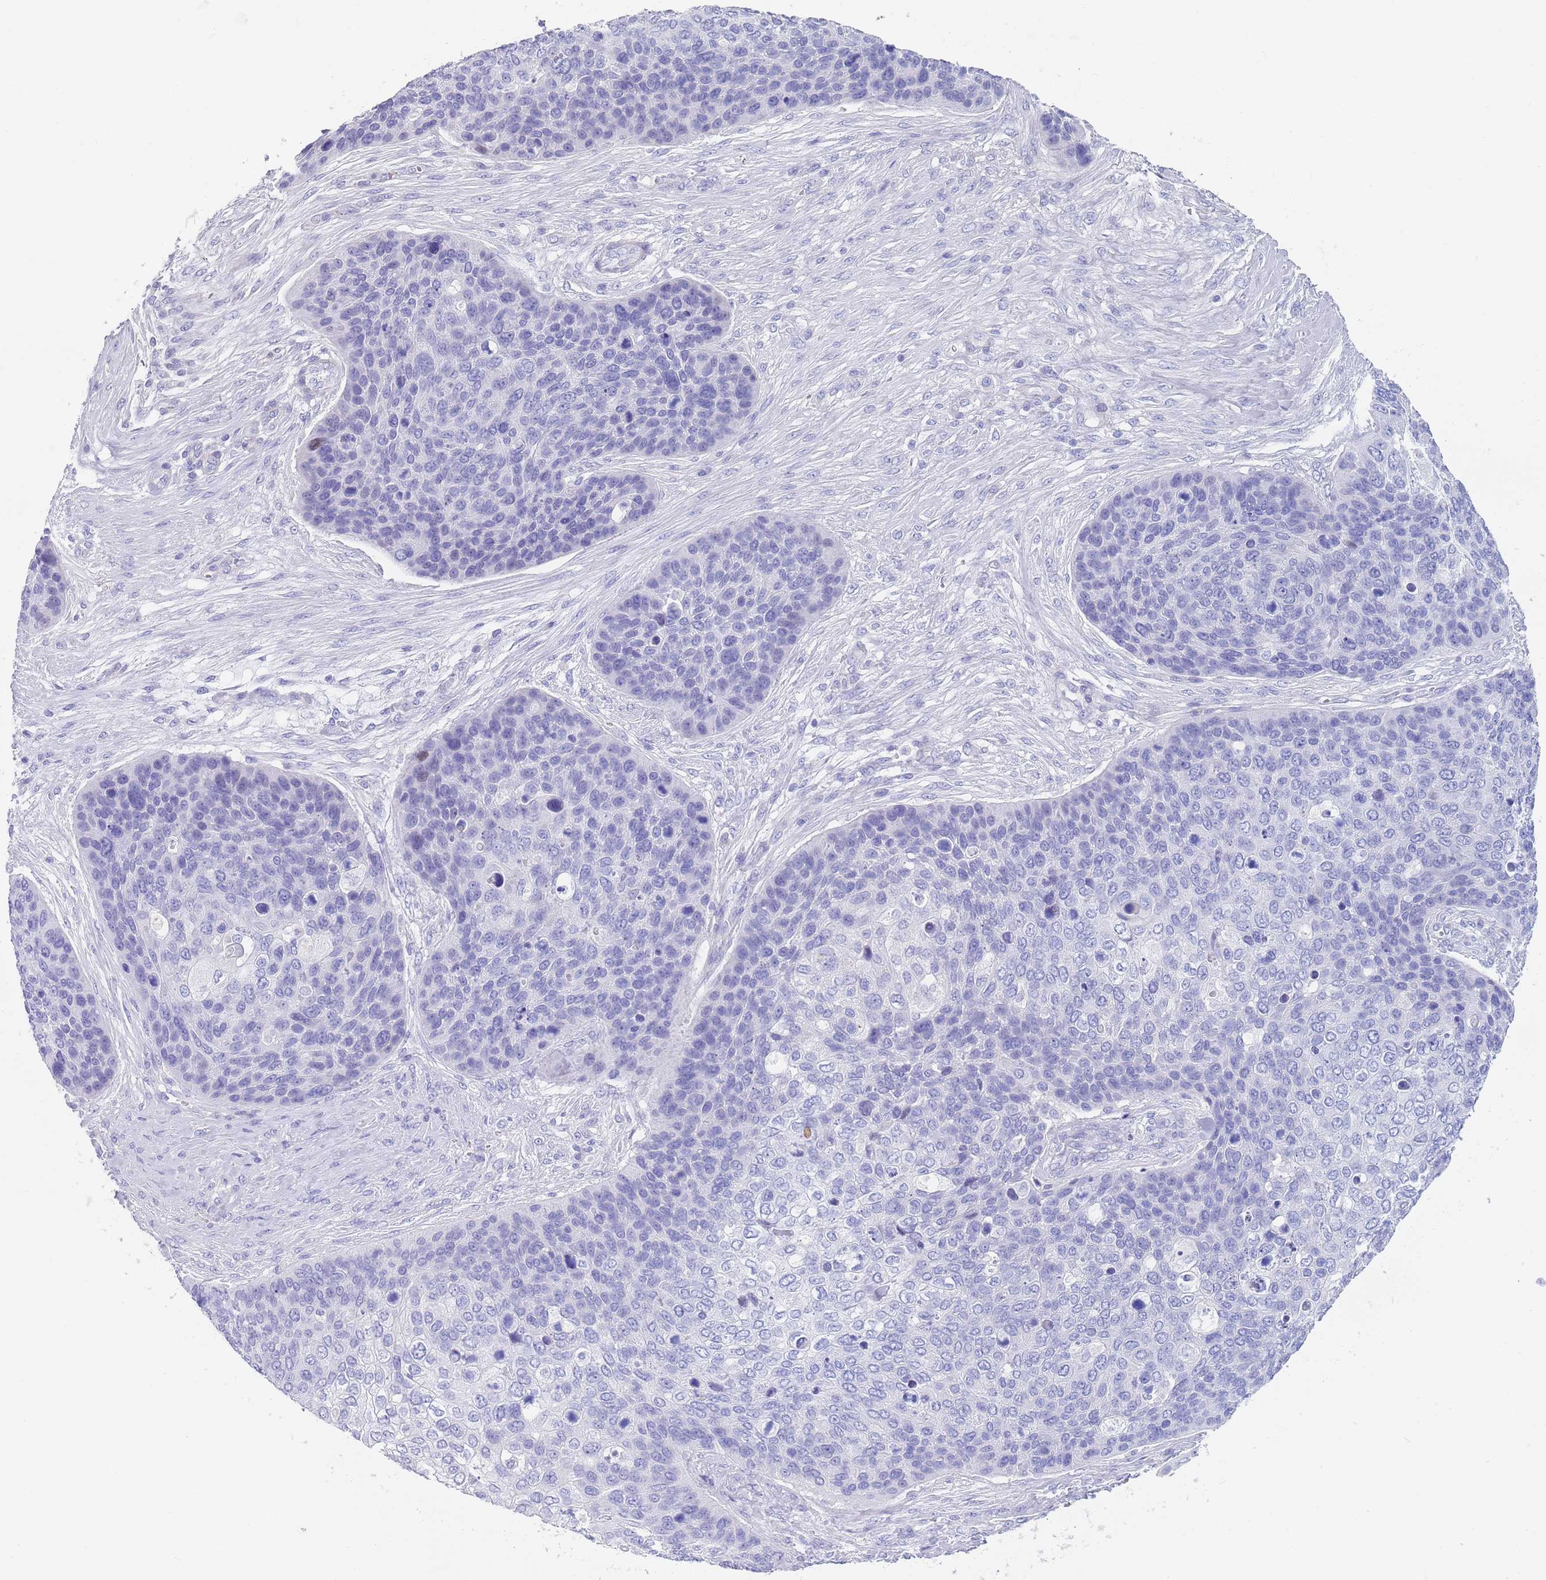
{"staining": {"intensity": "negative", "quantity": "none", "location": "none"}, "tissue": "skin cancer", "cell_type": "Tumor cells", "image_type": "cancer", "snomed": [{"axis": "morphology", "description": "Basal cell carcinoma"}, {"axis": "topography", "description": "Skin"}], "caption": "An immunohistochemistry photomicrograph of skin cancer is shown. There is no staining in tumor cells of skin cancer.", "gene": "CPXM2", "patient": {"sex": "female", "age": 74}}